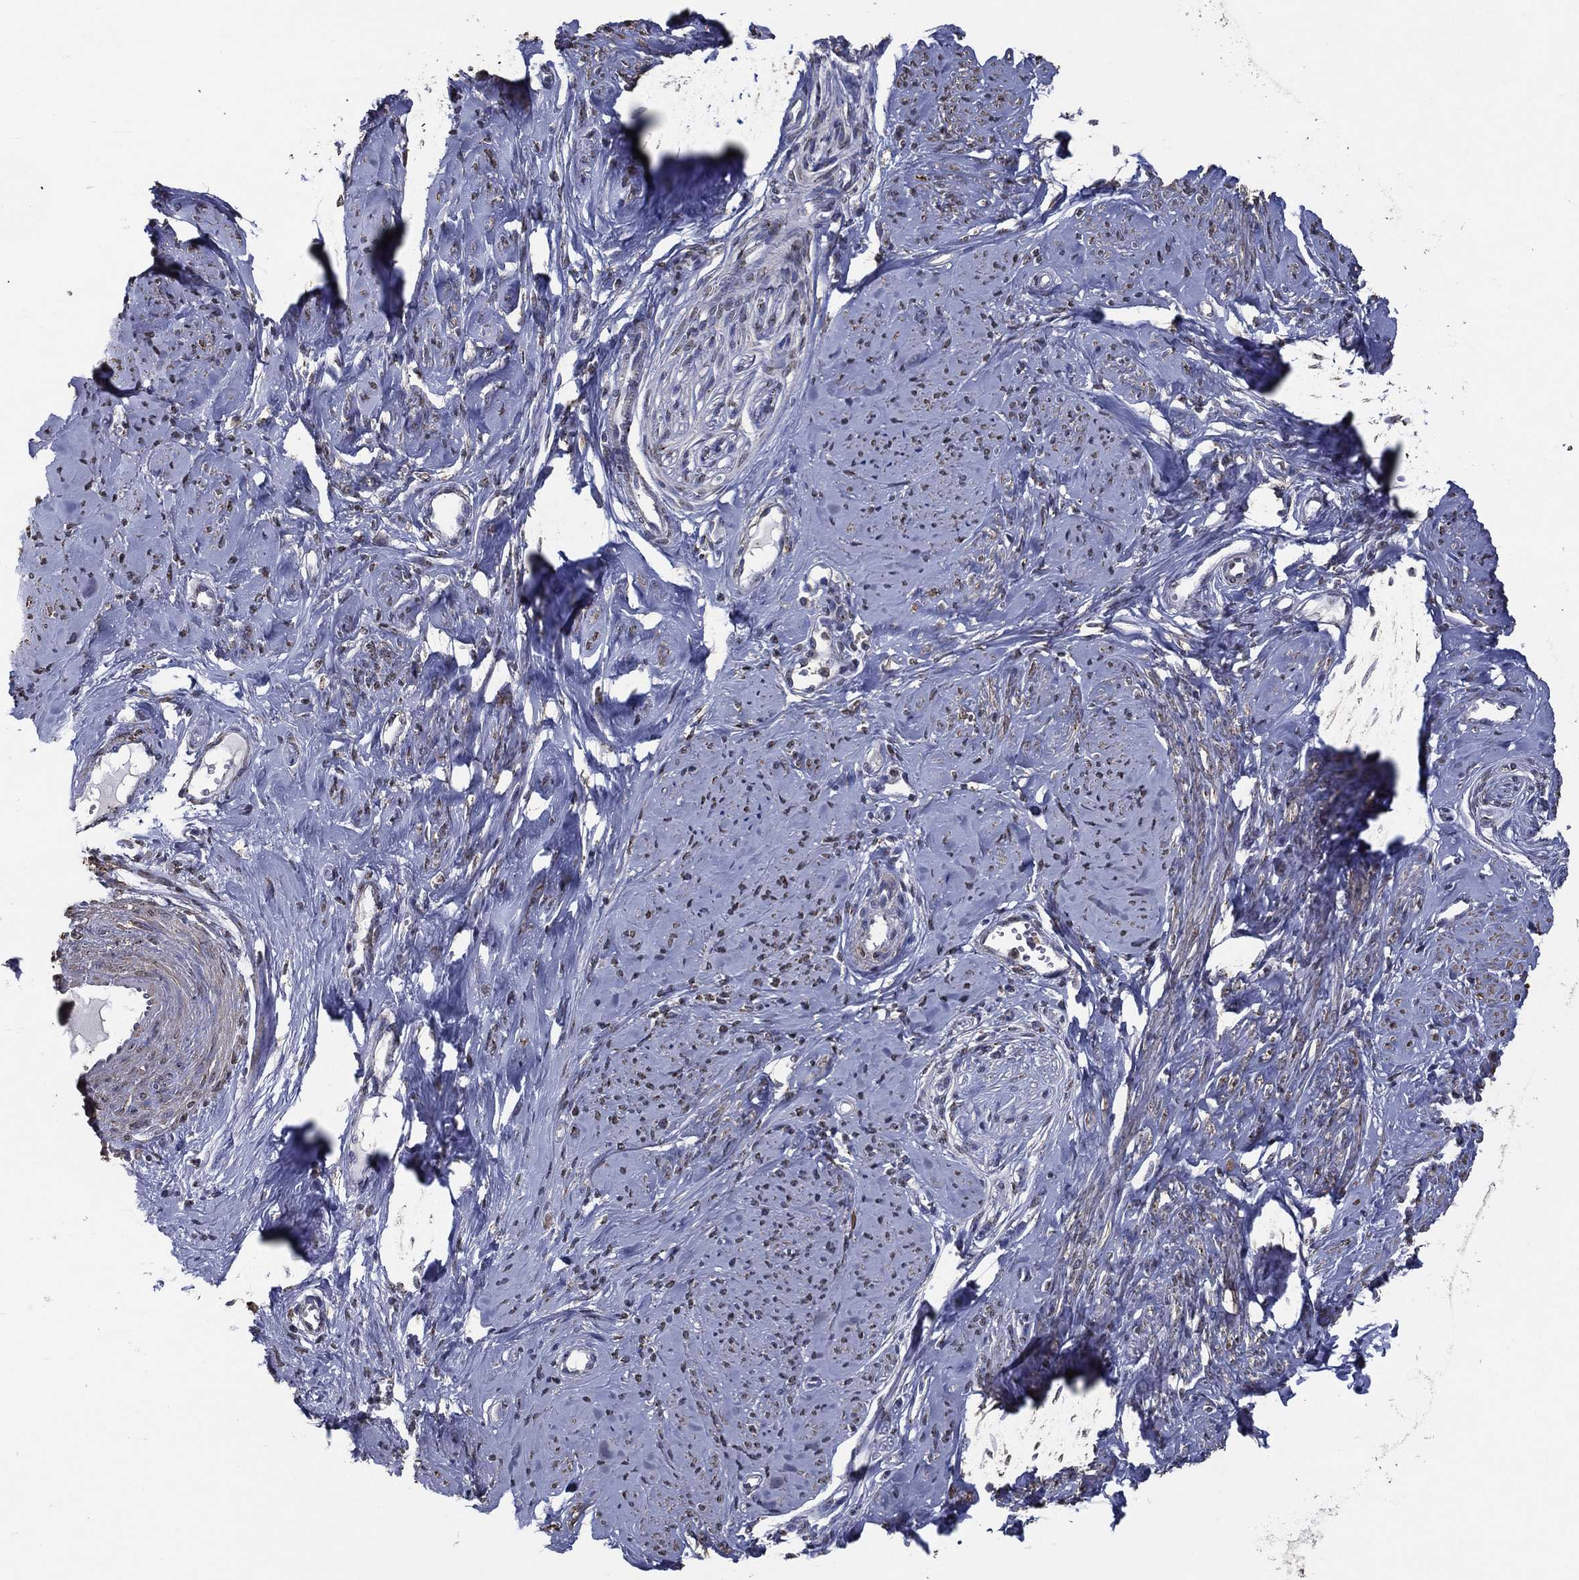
{"staining": {"intensity": "moderate", "quantity": "25%-75%", "location": "cytoplasmic/membranous"}, "tissue": "smooth muscle", "cell_type": "Smooth muscle cells", "image_type": "normal", "snomed": [{"axis": "morphology", "description": "Normal tissue, NOS"}, {"axis": "topography", "description": "Smooth muscle"}], "caption": "Smooth muscle cells reveal medium levels of moderate cytoplasmic/membranous staining in about 25%-75% of cells in benign human smooth muscle. The staining was performed using DAB (3,3'-diaminobenzidine), with brown indicating positive protein expression. Nuclei are stained blue with hematoxylin.", "gene": "GPR183", "patient": {"sex": "female", "age": 48}}